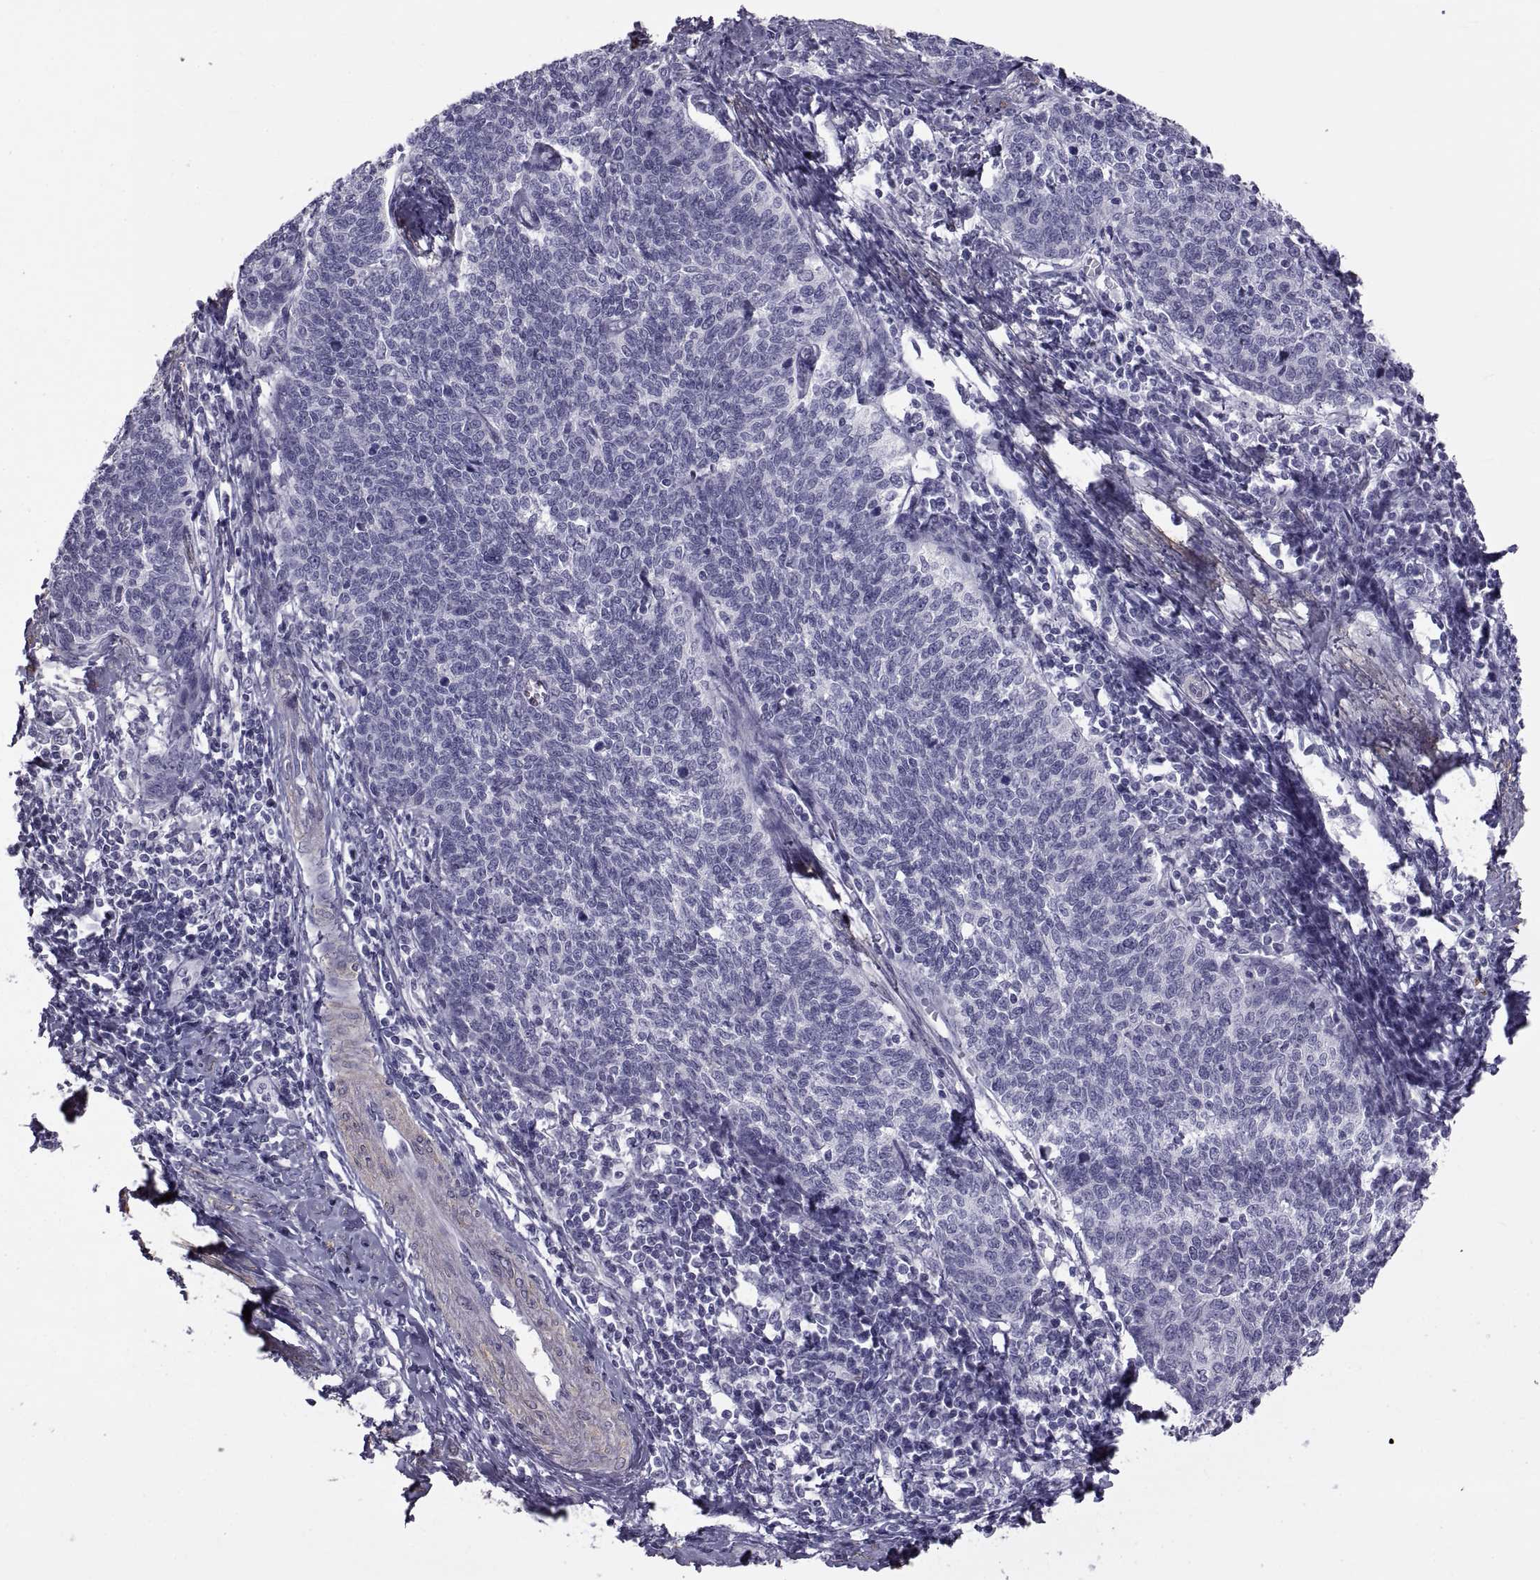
{"staining": {"intensity": "negative", "quantity": "none", "location": "none"}, "tissue": "cervical cancer", "cell_type": "Tumor cells", "image_type": "cancer", "snomed": [{"axis": "morphology", "description": "Squamous cell carcinoma, NOS"}, {"axis": "topography", "description": "Cervix"}], "caption": "Immunohistochemical staining of human cervical cancer exhibits no significant positivity in tumor cells. The staining was performed using DAB to visualize the protein expression in brown, while the nuclei were stained in blue with hematoxylin (Magnification: 20x).", "gene": "MAGEB1", "patient": {"sex": "female", "age": 39}}